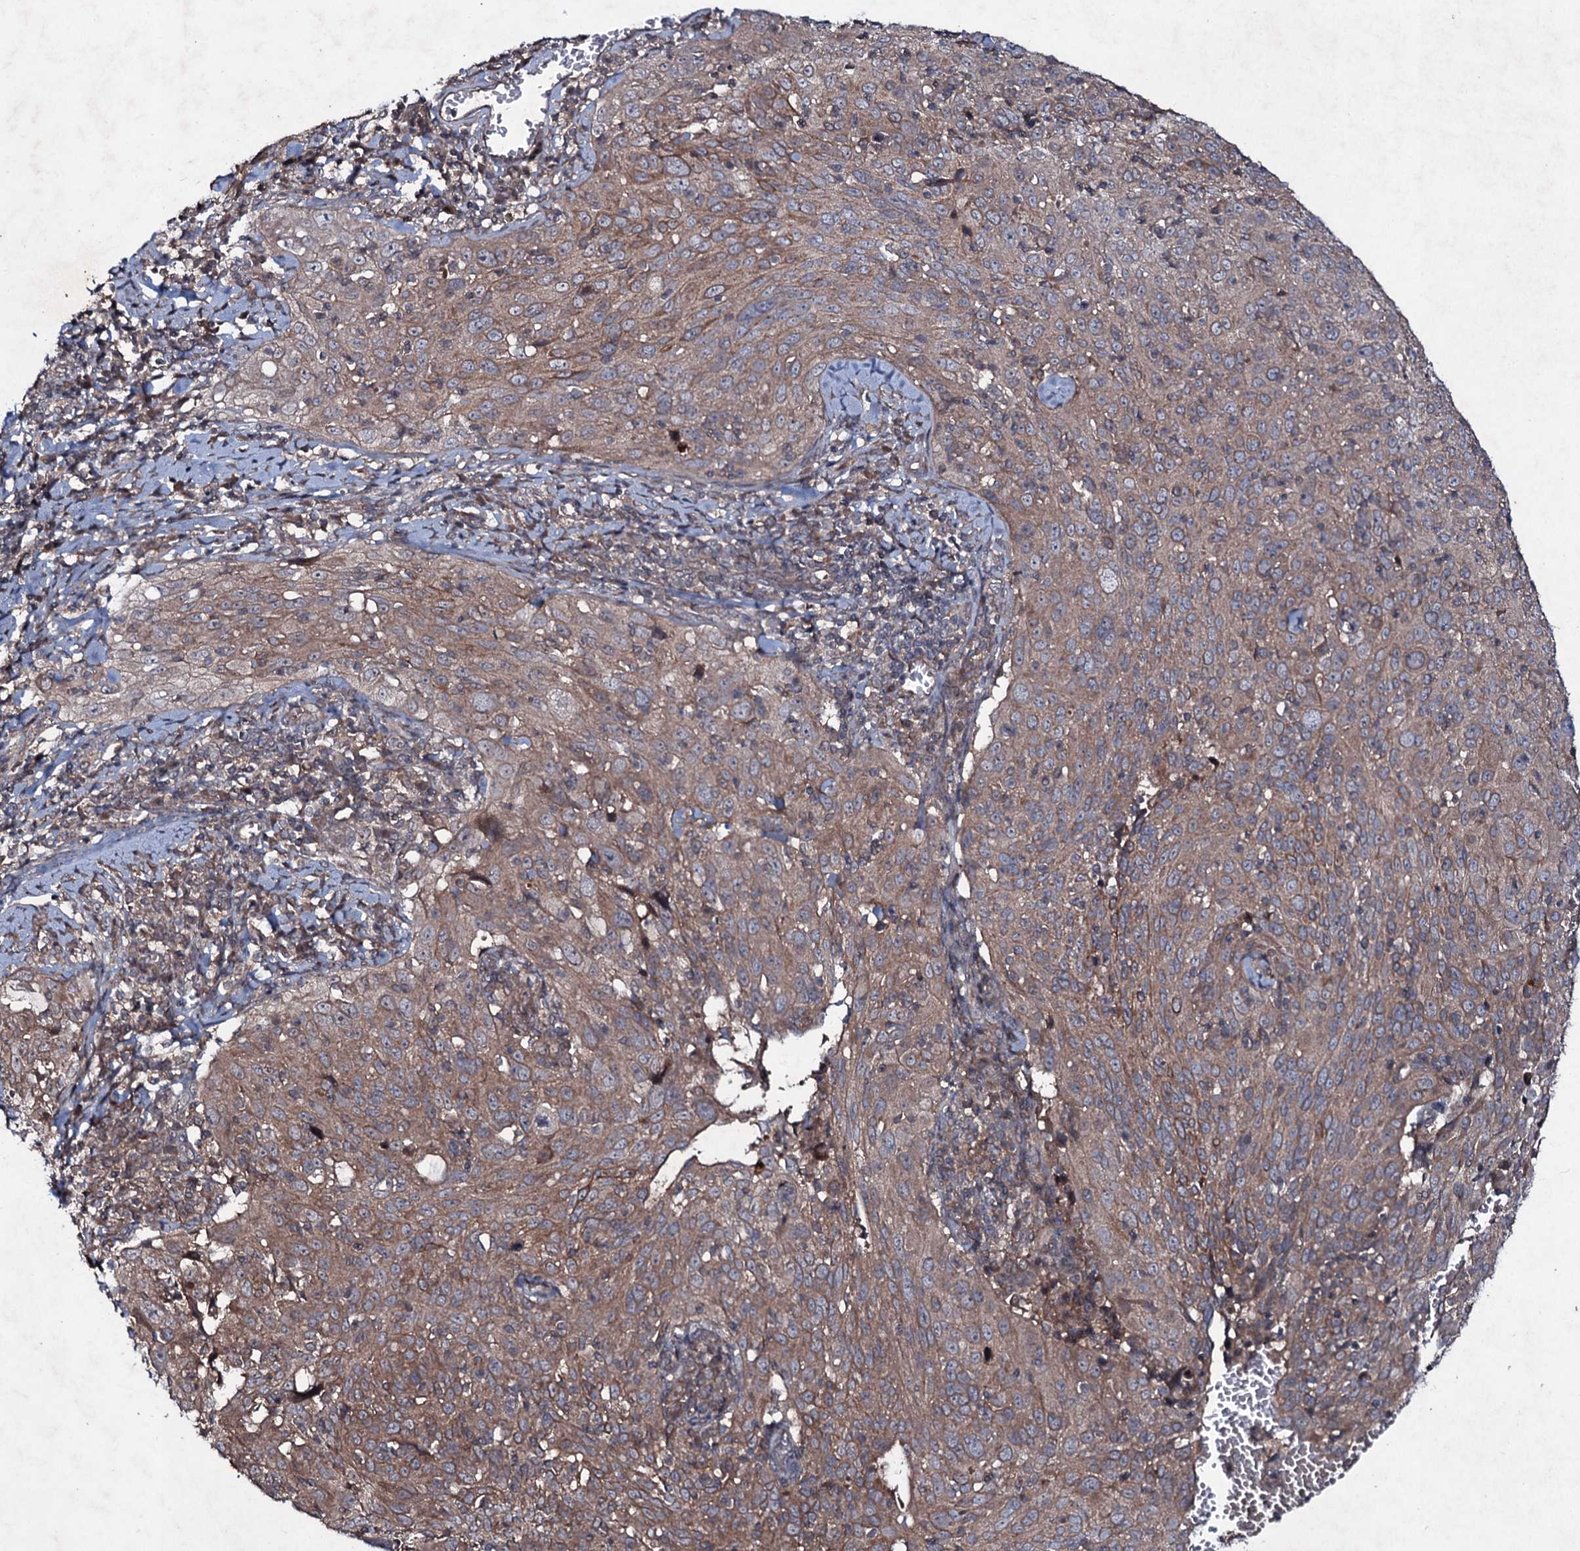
{"staining": {"intensity": "moderate", "quantity": ">75%", "location": "cytoplasmic/membranous"}, "tissue": "cervical cancer", "cell_type": "Tumor cells", "image_type": "cancer", "snomed": [{"axis": "morphology", "description": "Squamous cell carcinoma, NOS"}, {"axis": "topography", "description": "Cervix"}], "caption": "A medium amount of moderate cytoplasmic/membranous expression is identified in approximately >75% of tumor cells in cervical cancer (squamous cell carcinoma) tissue. (brown staining indicates protein expression, while blue staining denotes nuclei).", "gene": "SNAP23", "patient": {"sex": "female", "age": 31}}